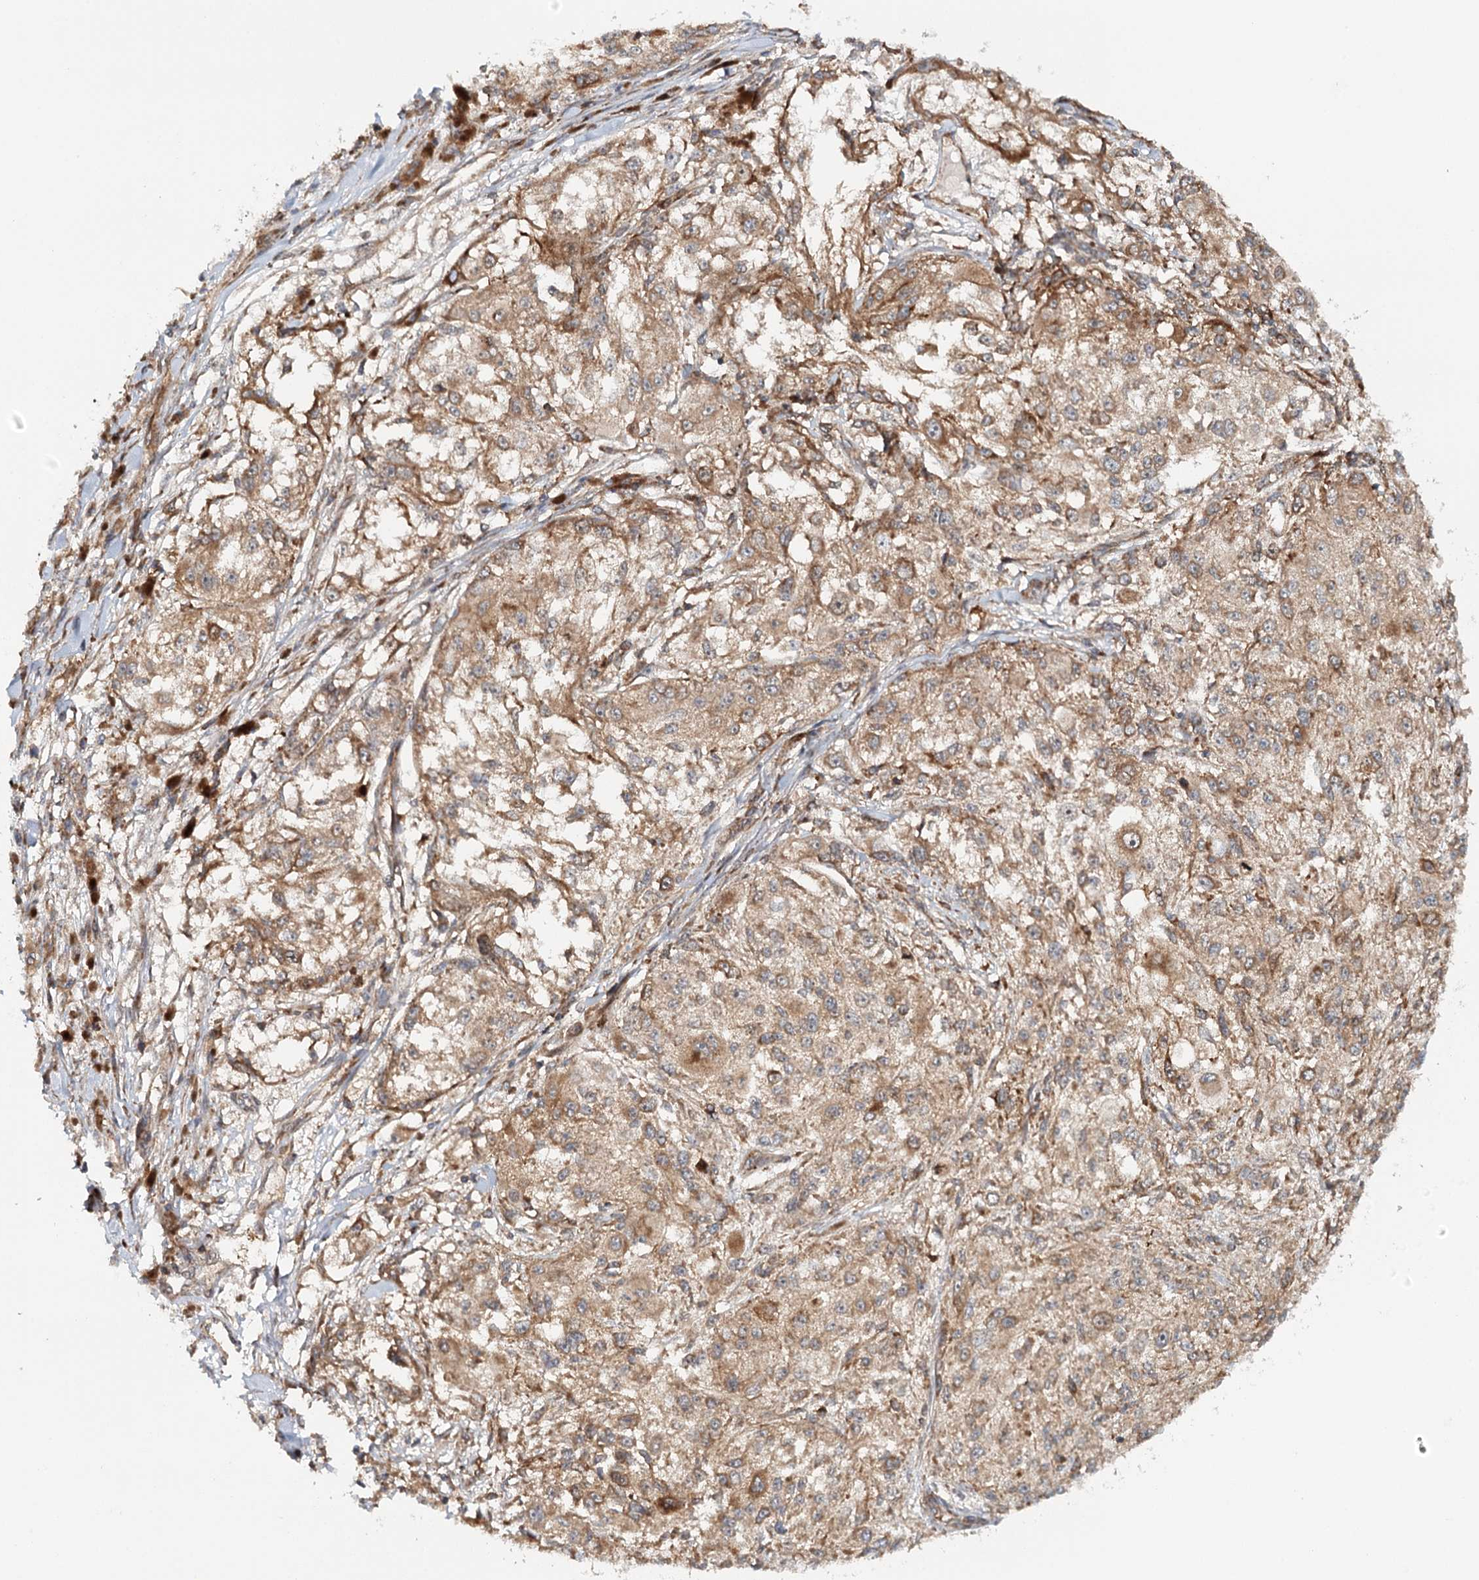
{"staining": {"intensity": "moderate", "quantity": ">75%", "location": "cytoplasmic/membranous"}, "tissue": "melanoma", "cell_type": "Tumor cells", "image_type": "cancer", "snomed": [{"axis": "morphology", "description": "Necrosis, NOS"}, {"axis": "morphology", "description": "Malignant melanoma, NOS"}, {"axis": "topography", "description": "Skin"}], "caption": "Melanoma was stained to show a protein in brown. There is medium levels of moderate cytoplasmic/membranous expression in about >75% of tumor cells.", "gene": "MKNK1", "patient": {"sex": "female", "age": 87}}